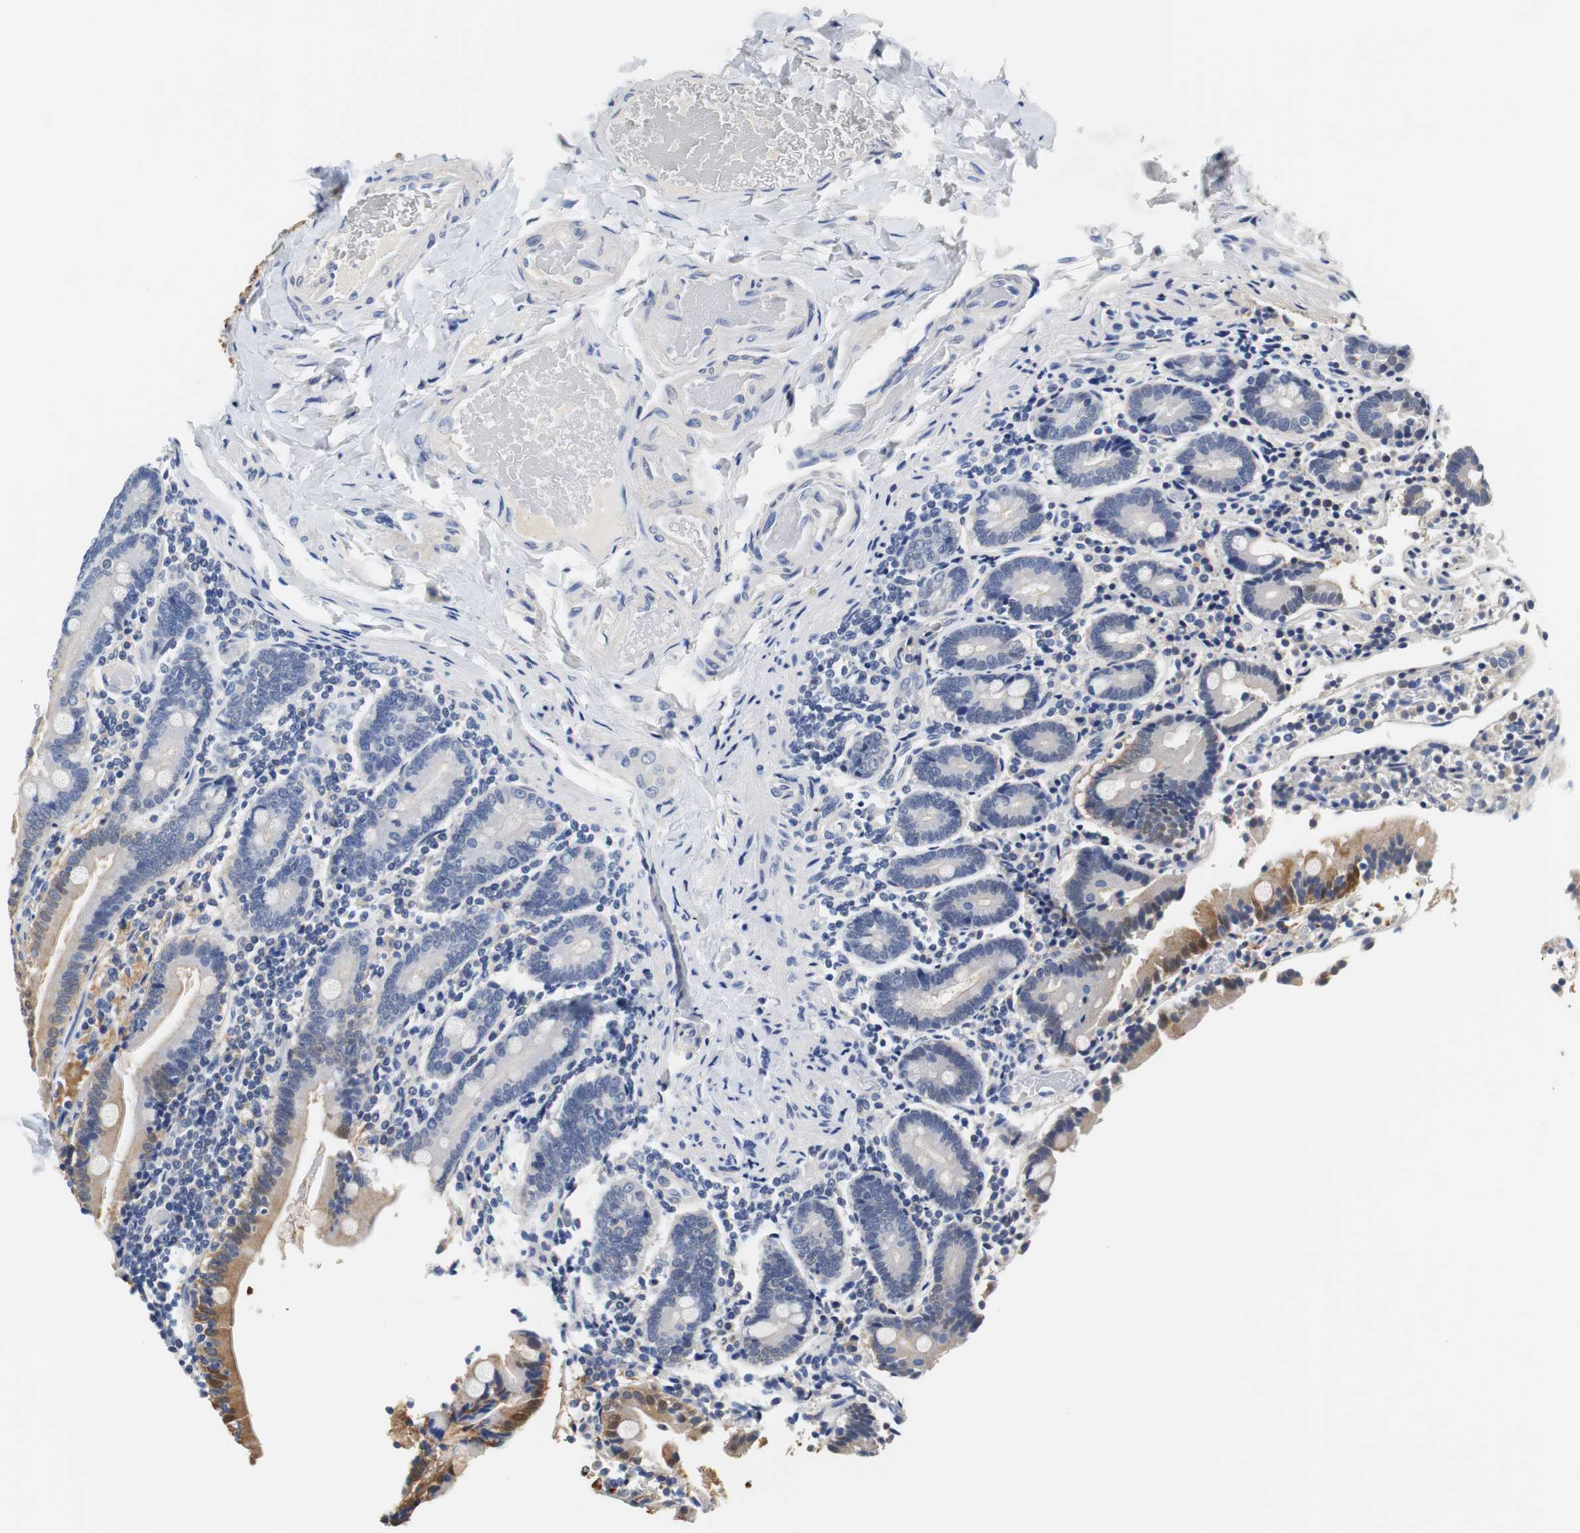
{"staining": {"intensity": "moderate", "quantity": ">75%", "location": "cytoplasmic/membranous"}, "tissue": "duodenum", "cell_type": "Glandular cells", "image_type": "normal", "snomed": [{"axis": "morphology", "description": "Normal tissue, NOS"}, {"axis": "topography", "description": "Duodenum"}], "caption": "Glandular cells exhibit moderate cytoplasmic/membranous staining in about >75% of cells in unremarkable duodenum.", "gene": "PCK1", "patient": {"sex": "female", "age": 53}}